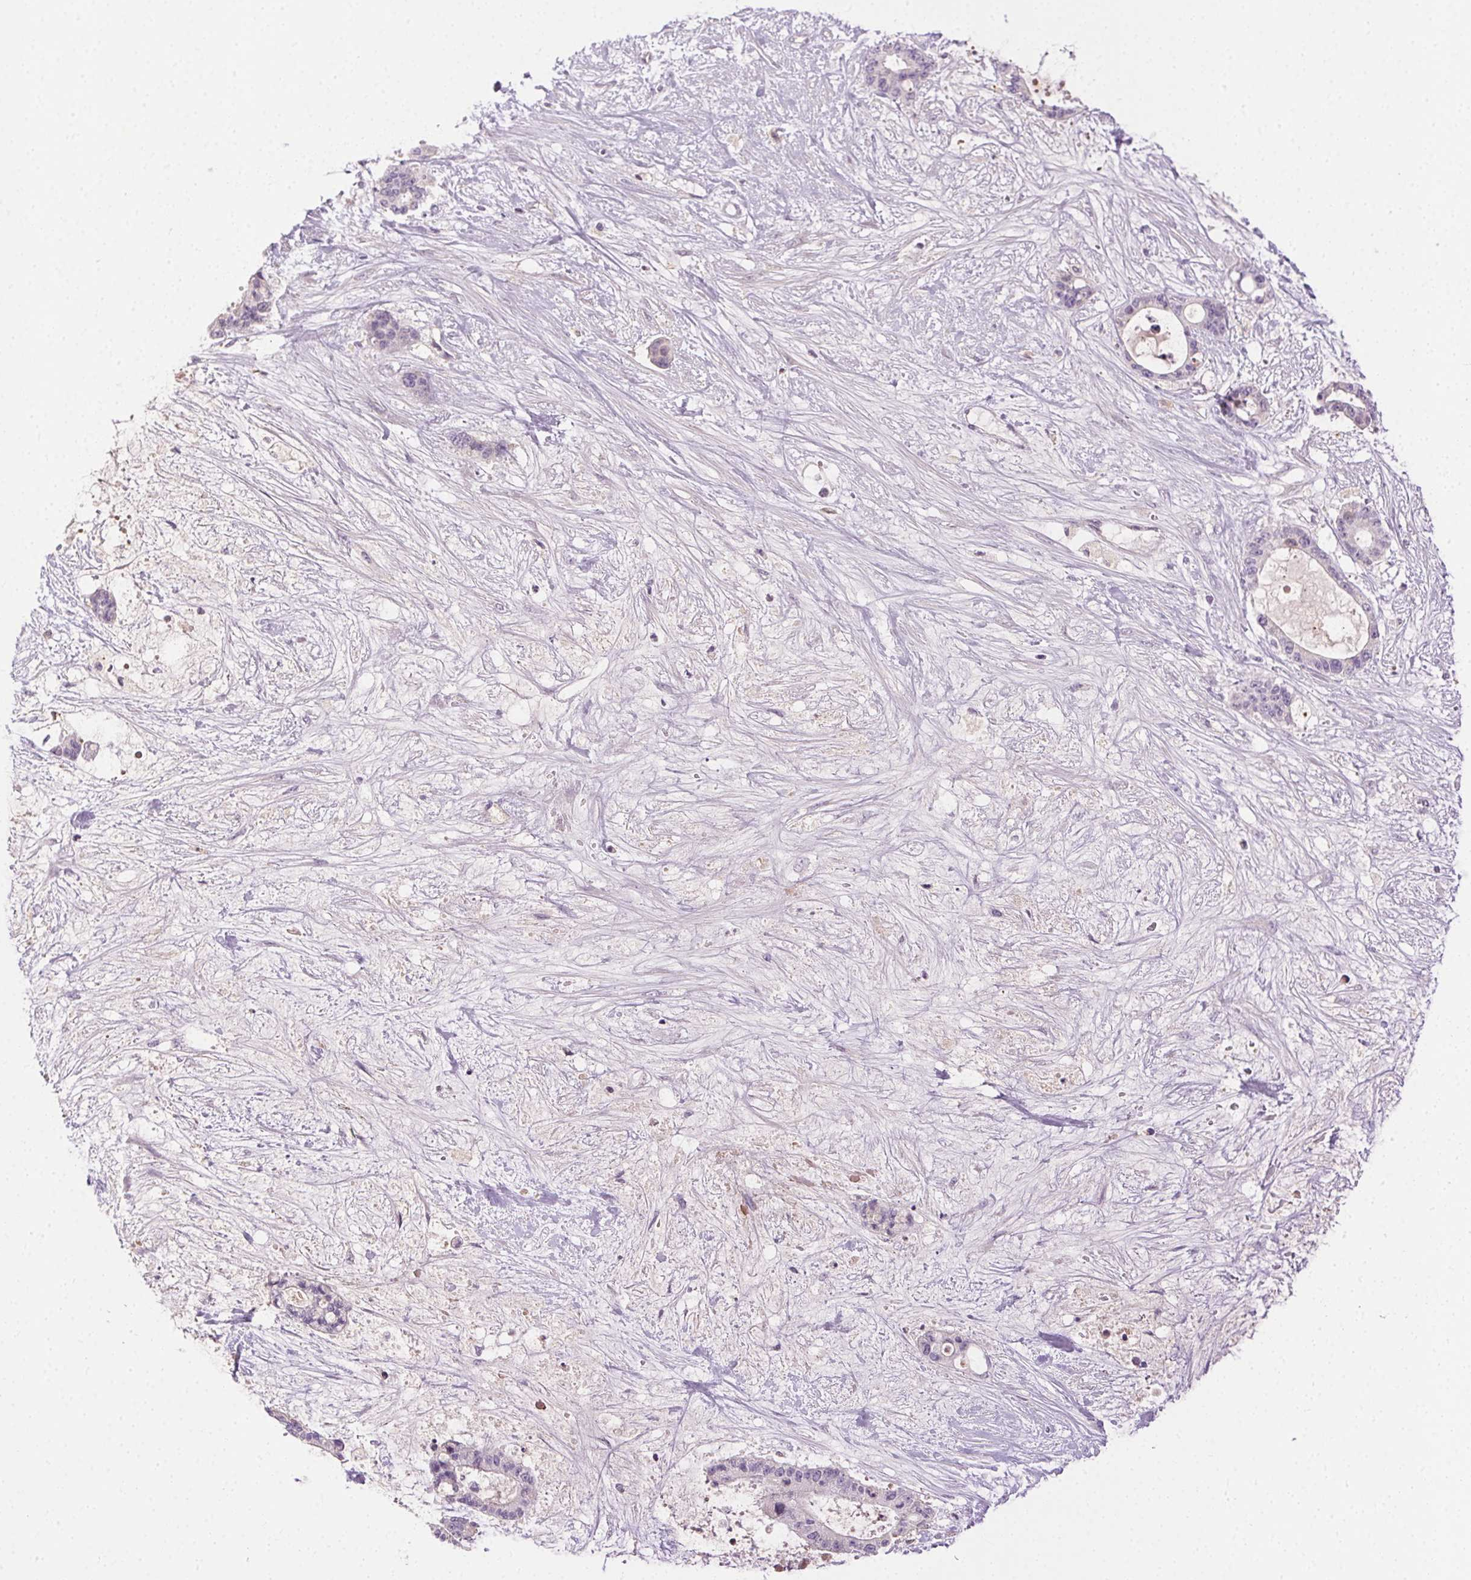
{"staining": {"intensity": "negative", "quantity": "none", "location": "none"}, "tissue": "liver cancer", "cell_type": "Tumor cells", "image_type": "cancer", "snomed": [{"axis": "morphology", "description": "Normal tissue, NOS"}, {"axis": "morphology", "description": "Cholangiocarcinoma"}, {"axis": "topography", "description": "Liver"}, {"axis": "topography", "description": "Peripheral nerve tissue"}], "caption": "An immunohistochemistry micrograph of liver cholangiocarcinoma is shown. There is no staining in tumor cells of liver cholangiocarcinoma.", "gene": "BPIFB2", "patient": {"sex": "female", "age": 73}}